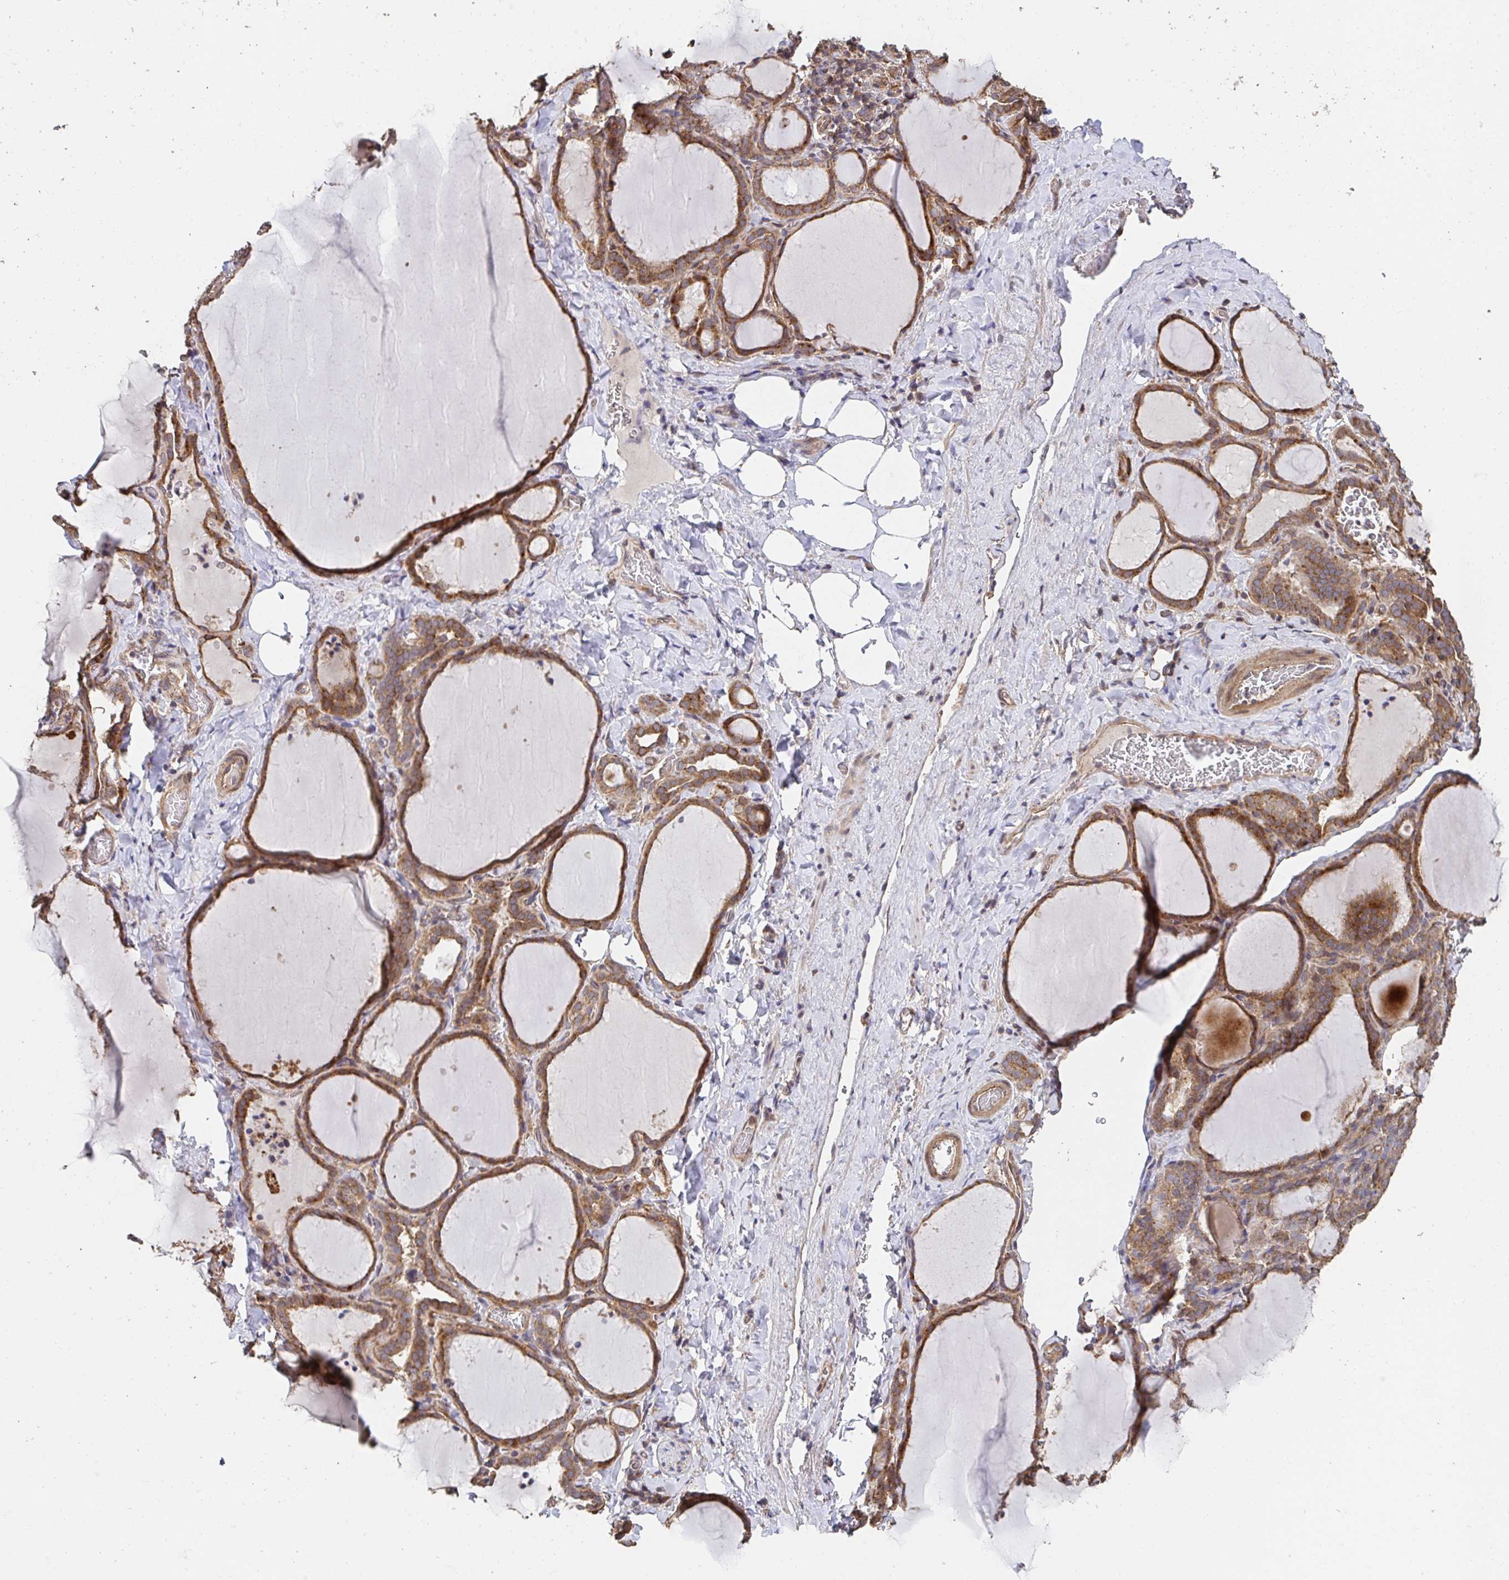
{"staining": {"intensity": "moderate", "quantity": ">75%", "location": "cytoplasmic/membranous"}, "tissue": "thyroid gland", "cell_type": "Glandular cells", "image_type": "normal", "snomed": [{"axis": "morphology", "description": "Normal tissue, NOS"}, {"axis": "topography", "description": "Thyroid gland"}], "caption": "A brown stain shows moderate cytoplasmic/membranous staining of a protein in glandular cells of benign thyroid gland.", "gene": "APBB1", "patient": {"sex": "female", "age": 22}}